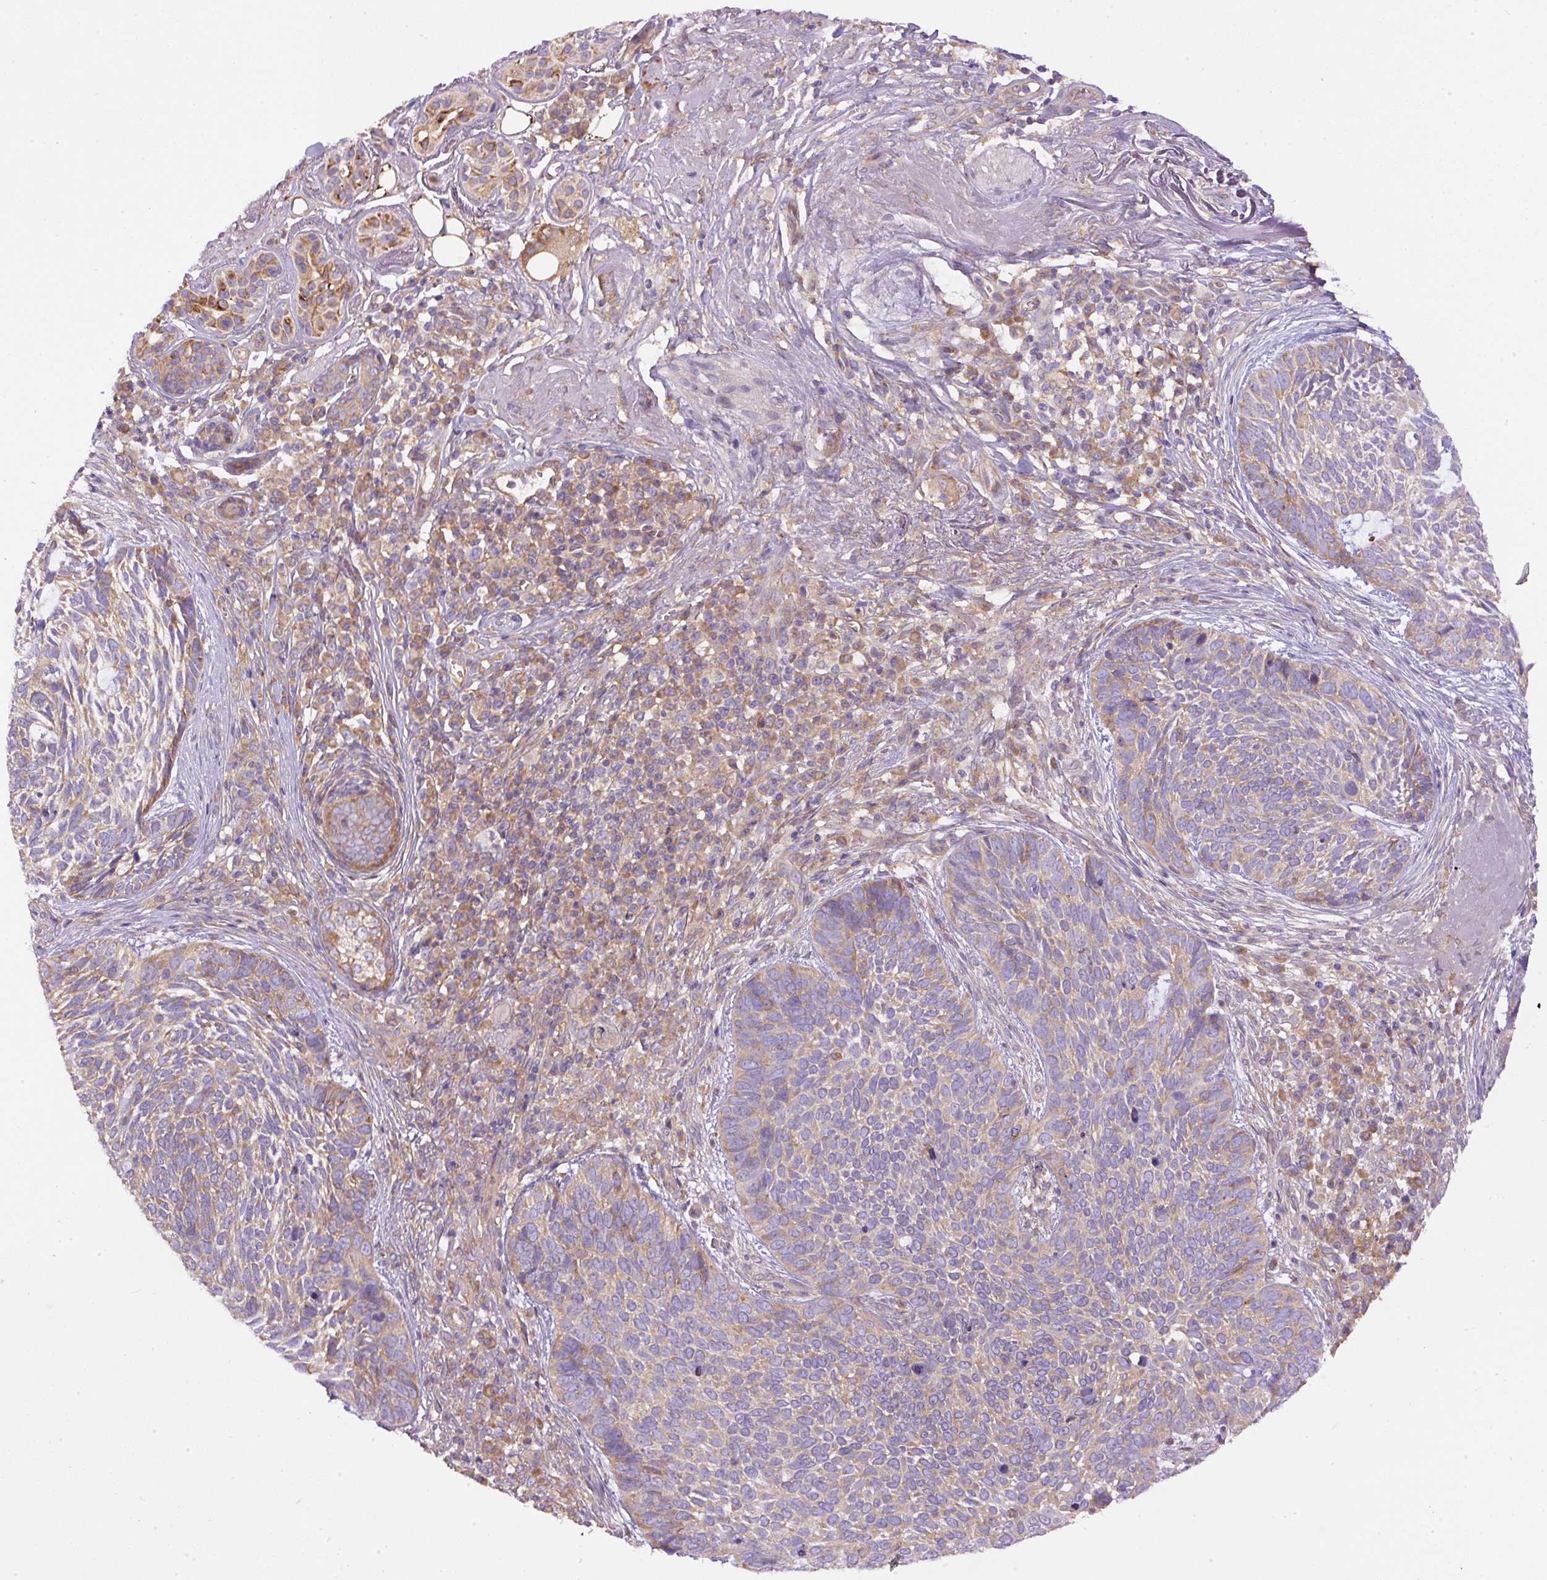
{"staining": {"intensity": "weak", "quantity": ">75%", "location": "cytoplasmic/membranous"}, "tissue": "skin cancer", "cell_type": "Tumor cells", "image_type": "cancer", "snomed": [{"axis": "morphology", "description": "Basal cell carcinoma"}, {"axis": "topography", "description": "Skin"}, {"axis": "topography", "description": "Skin of face"}], "caption": "Immunohistochemical staining of skin cancer (basal cell carcinoma) displays low levels of weak cytoplasmic/membranous protein expression in about >75% of tumor cells.", "gene": "DAPK1", "patient": {"sex": "female", "age": 95}}